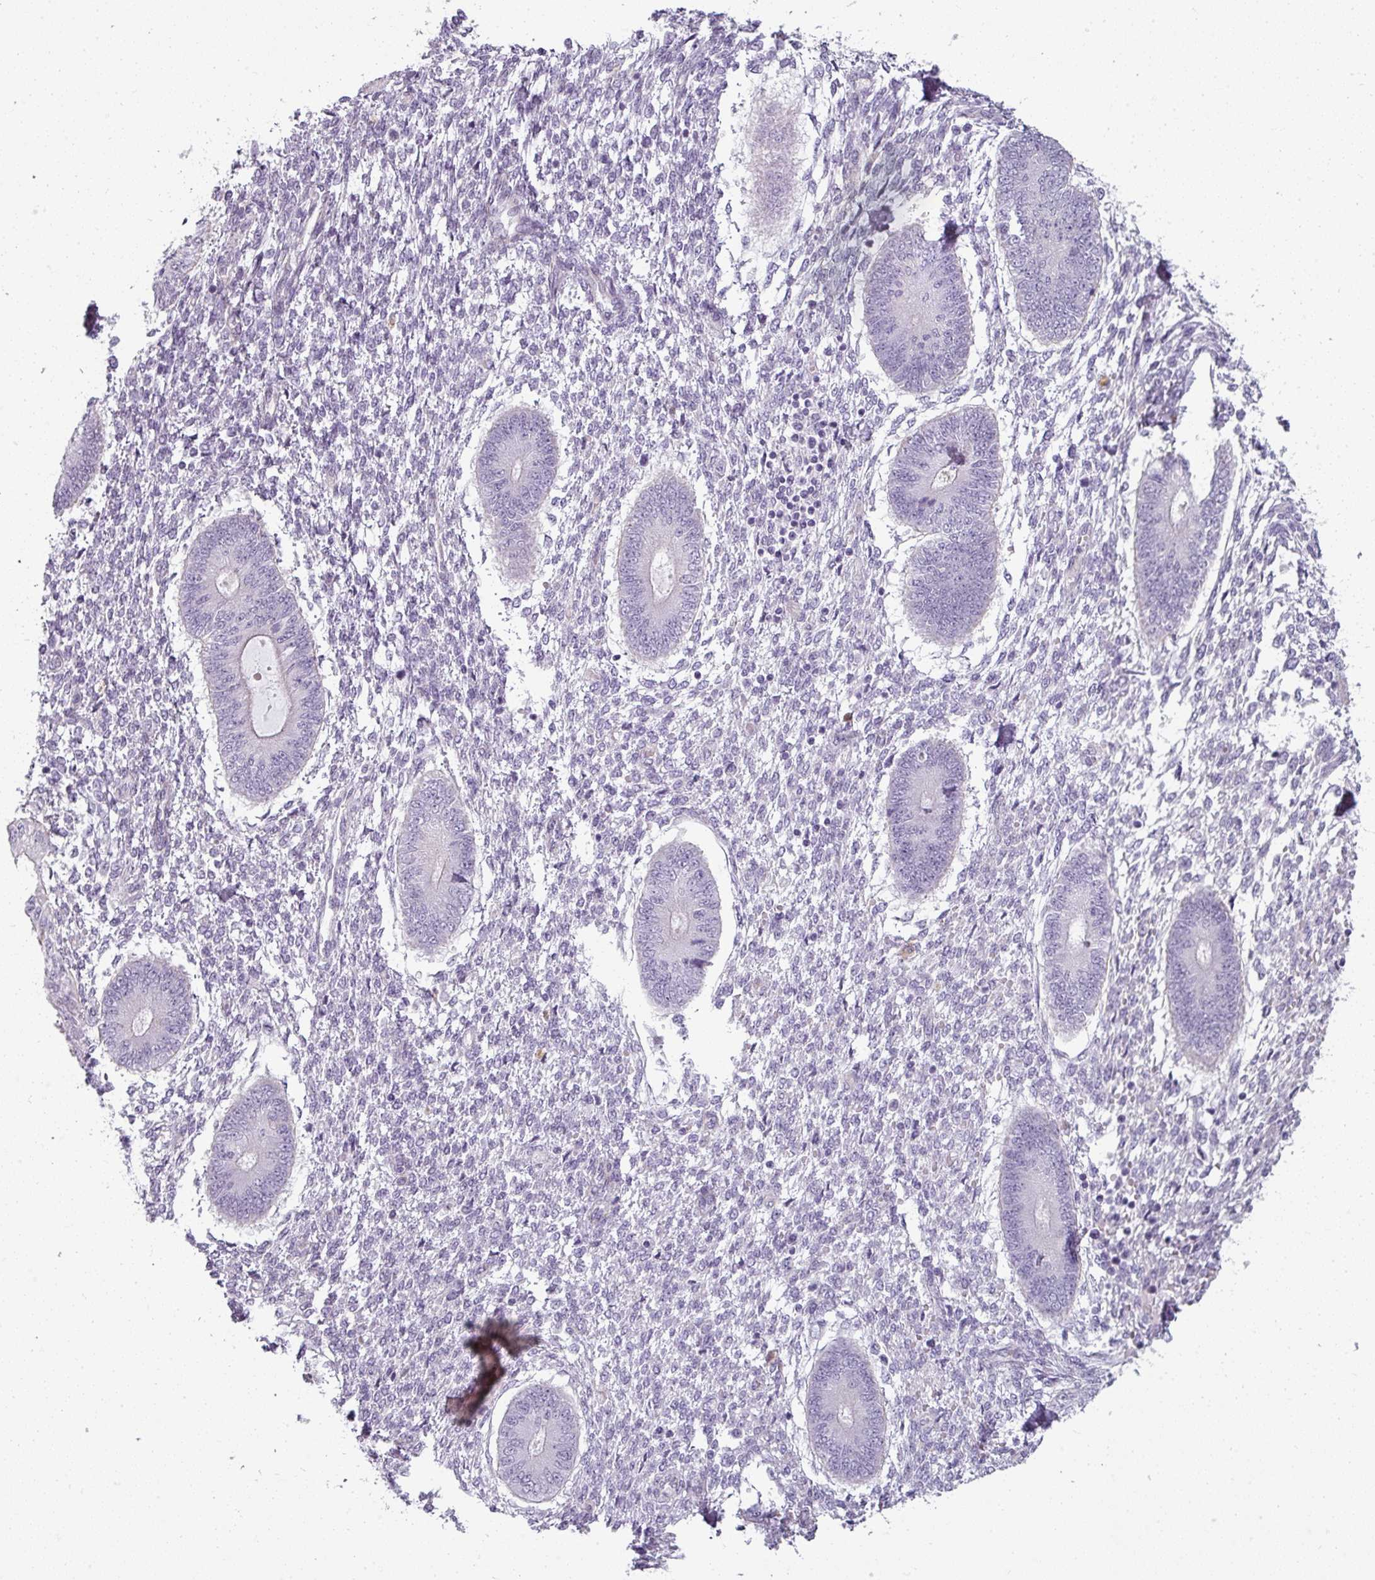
{"staining": {"intensity": "negative", "quantity": "none", "location": "none"}, "tissue": "endometrium", "cell_type": "Cells in endometrial stroma", "image_type": "normal", "snomed": [{"axis": "morphology", "description": "Normal tissue, NOS"}, {"axis": "topography", "description": "Endometrium"}], "caption": "High magnification brightfield microscopy of unremarkable endometrium stained with DAB (3,3'-diaminobenzidine) (brown) and counterstained with hematoxylin (blue): cells in endometrial stroma show no significant staining. (DAB IHC visualized using brightfield microscopy, high magnification).", "gene": "ASB1", "patient": {"sex": "female", "age": 49}}